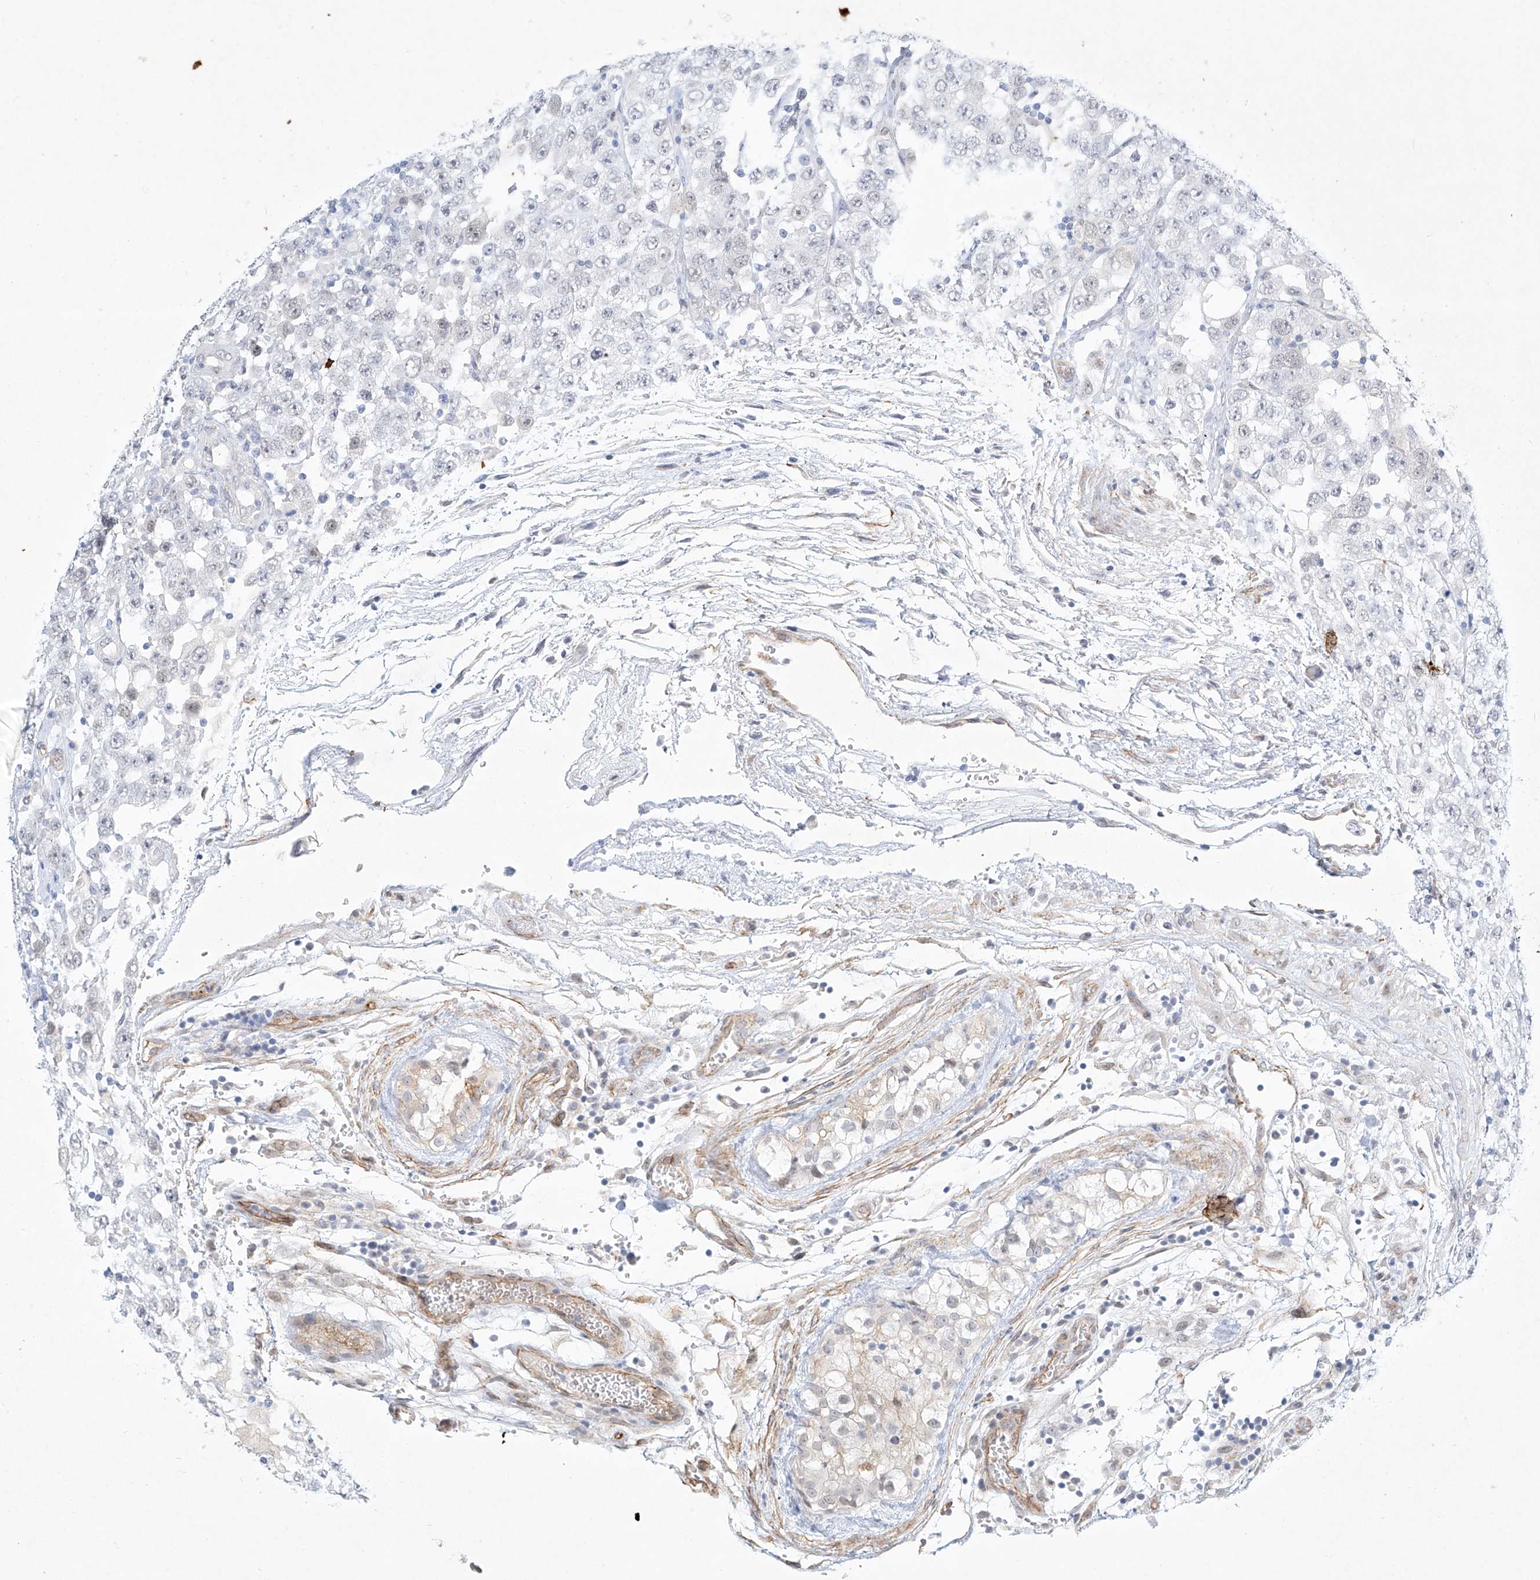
{"staining": {"intensity": "negative", "quantity": "none", "location": "none"}, "tissue": "testis cancer", "cell_type": "Tumor cells", "image_type": "cancer", "snomed": [{"axis": "morphology", "description": "Carcinoma, Embryonal, NOS"}, {"axis": "topography", "description": "Testis"}], "caption": "This is an immunohistochemistry image of human embryonal carcinoma (testis). There is no staining in tumor cells.", "gene": "REEP2", "patient": {"sex": "male", "age": 36}}